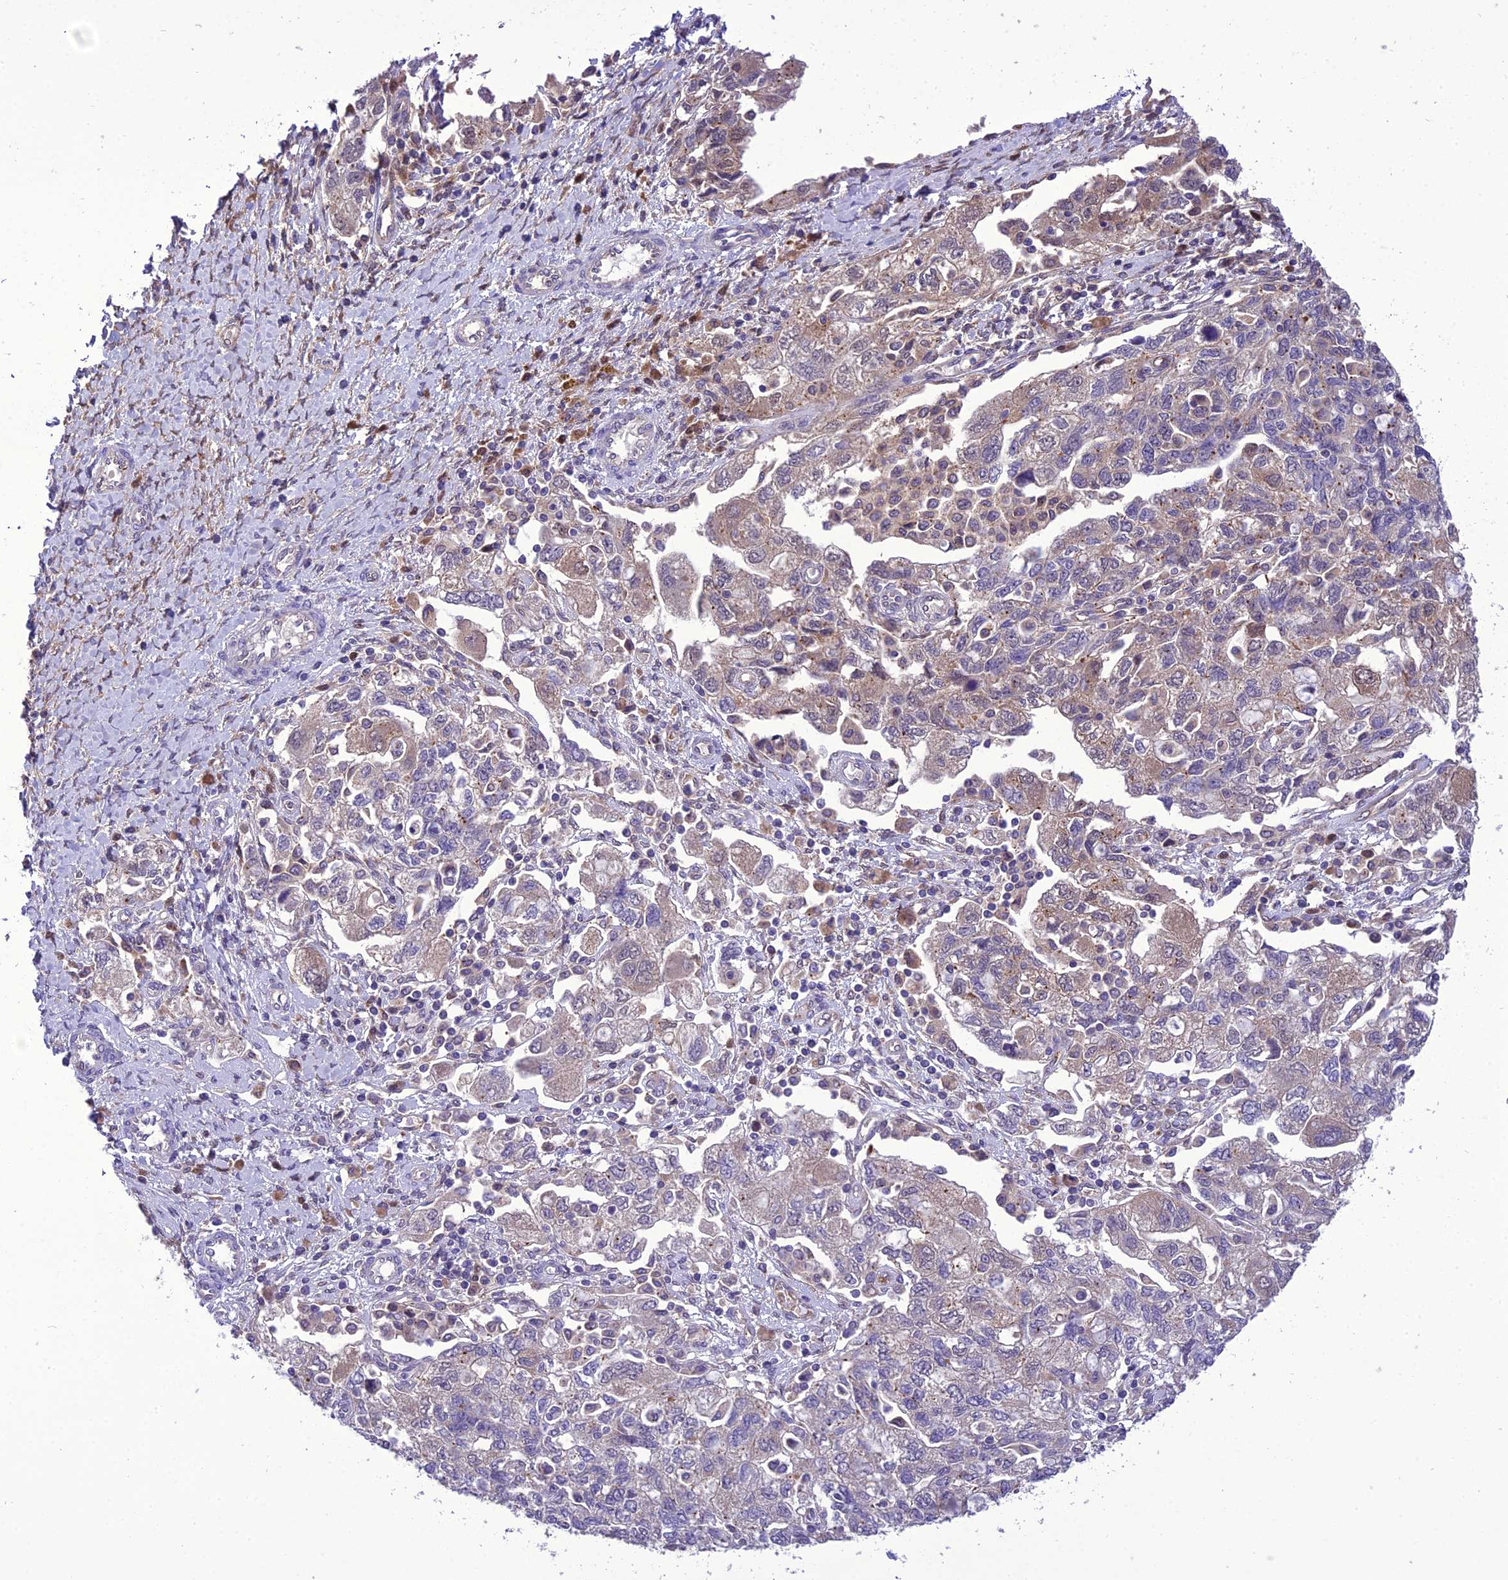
{"staining": {"intensity": "weak", "quantity": "<25%", "location": "cytoplasmic/membranous"}, "tissue": "ovarian cancer", "cell_type": "Tumor cells", "image_type": "cancer", "snomed": [{"axis": "morphology", "description": "Carcinoma, NOS"}, {"axis": "morphology", "description": "Cystadenocarcinoma, serous, NOS"}, {"axis": "topography", "description": "Ovary"}], "caption": "High magnification brightfield microscopy of ovarian serous cystadenocarcinoma stained with DAB (brown) and counterstained with hematoxylin (blue): tumor cells show no significant expression. The staining is performed using DAB (3,3'-diaminobenzidine) brown chromogen with nuclei counter-stained in using hematoxylin.", "gene": "BORCS6", "patient": {"sex": "female", "age": 69}}